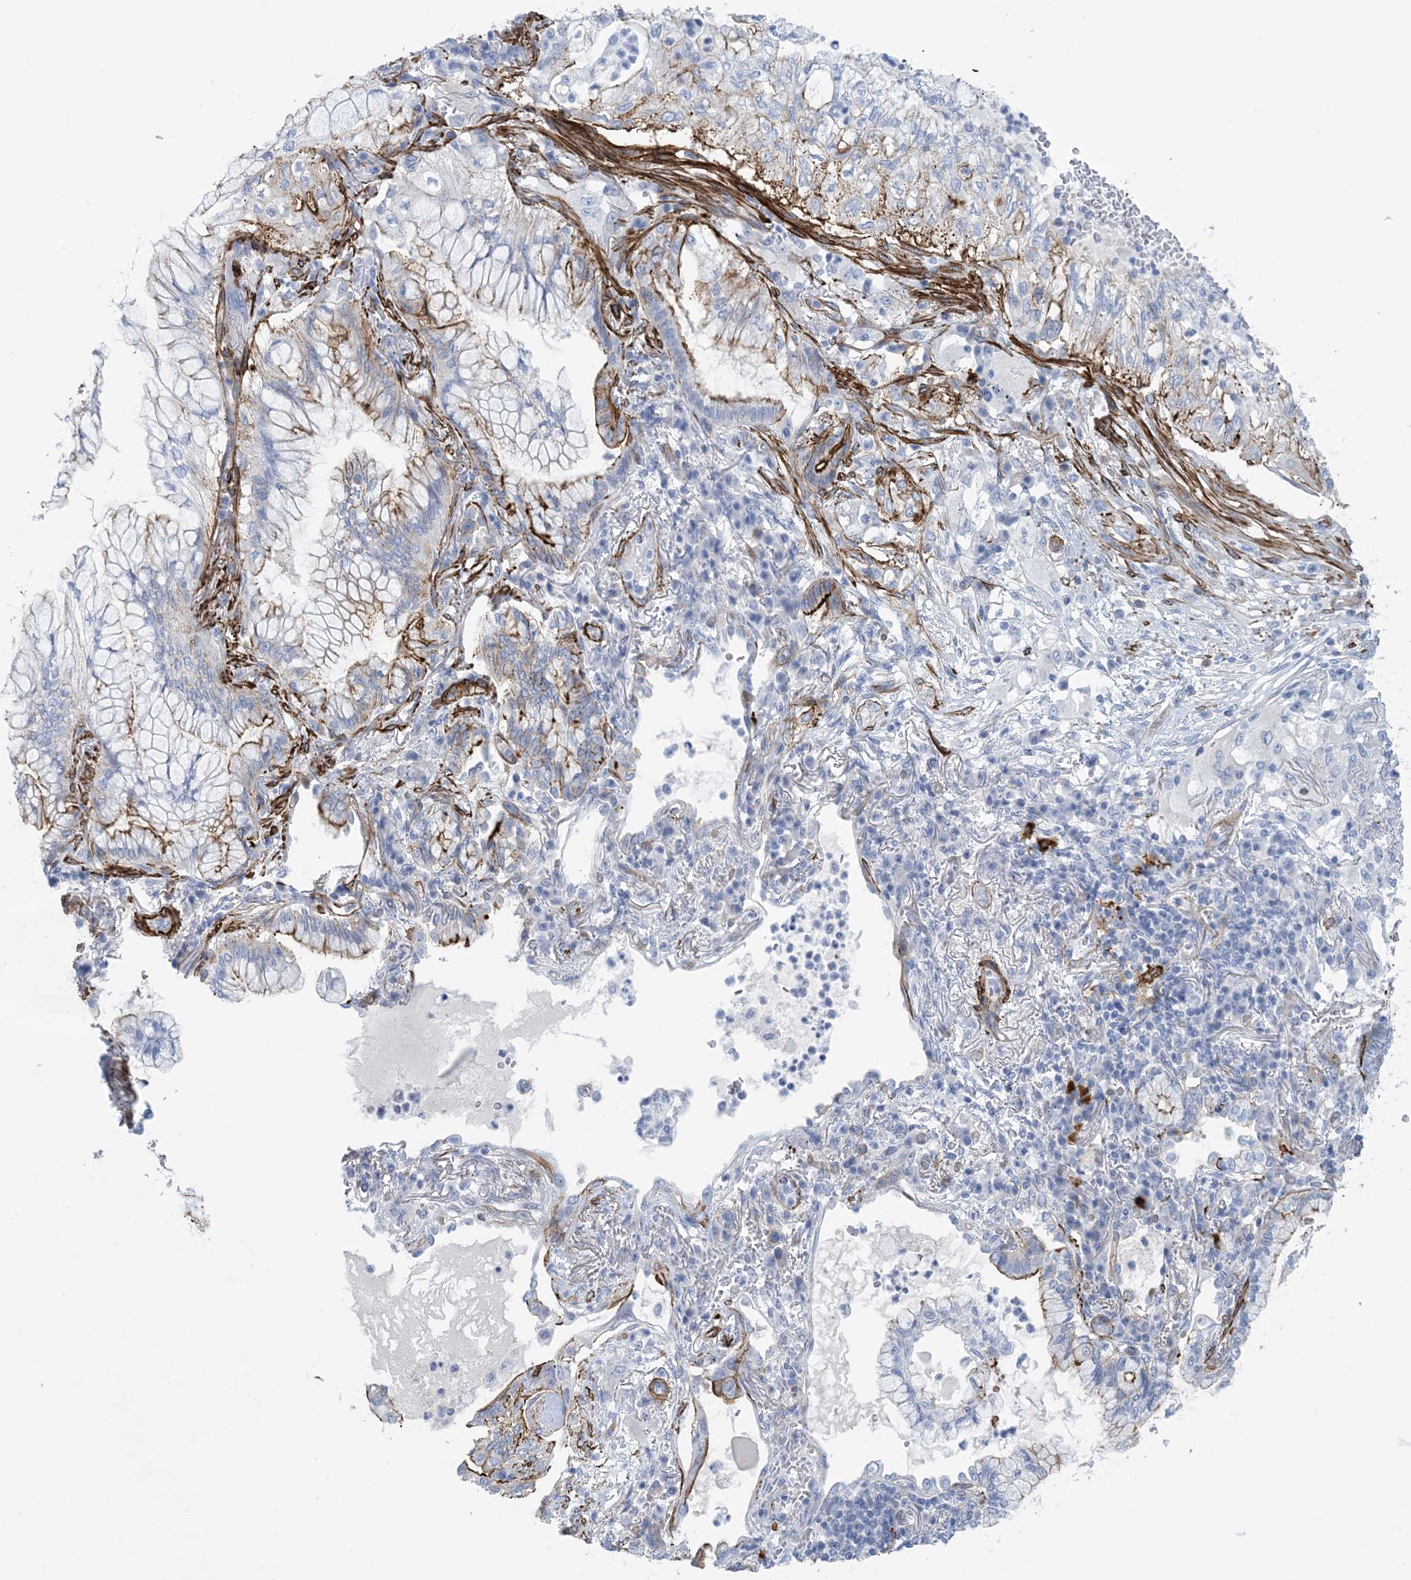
{"staining": {"intensity": "moderate", "quantity": "<25%", "location": "cytoplasmic/membranous"}, "tissue": "lung cancer", "cell_type": "Tumor cells", "image_type": "cancer", "snomed": [{"axis": "morphology", "description": "Adenocarcinoma, NOS"}, {"axis": "topography", "description": "Lung"}], "caption": "Tumor cells exhibit moderate cytoplasmic/membranous staining in about <25% of cells in adenocarcinoma (lung).", "gene": "SHANK1", "patient": {"sex": "female", "age": 70}}